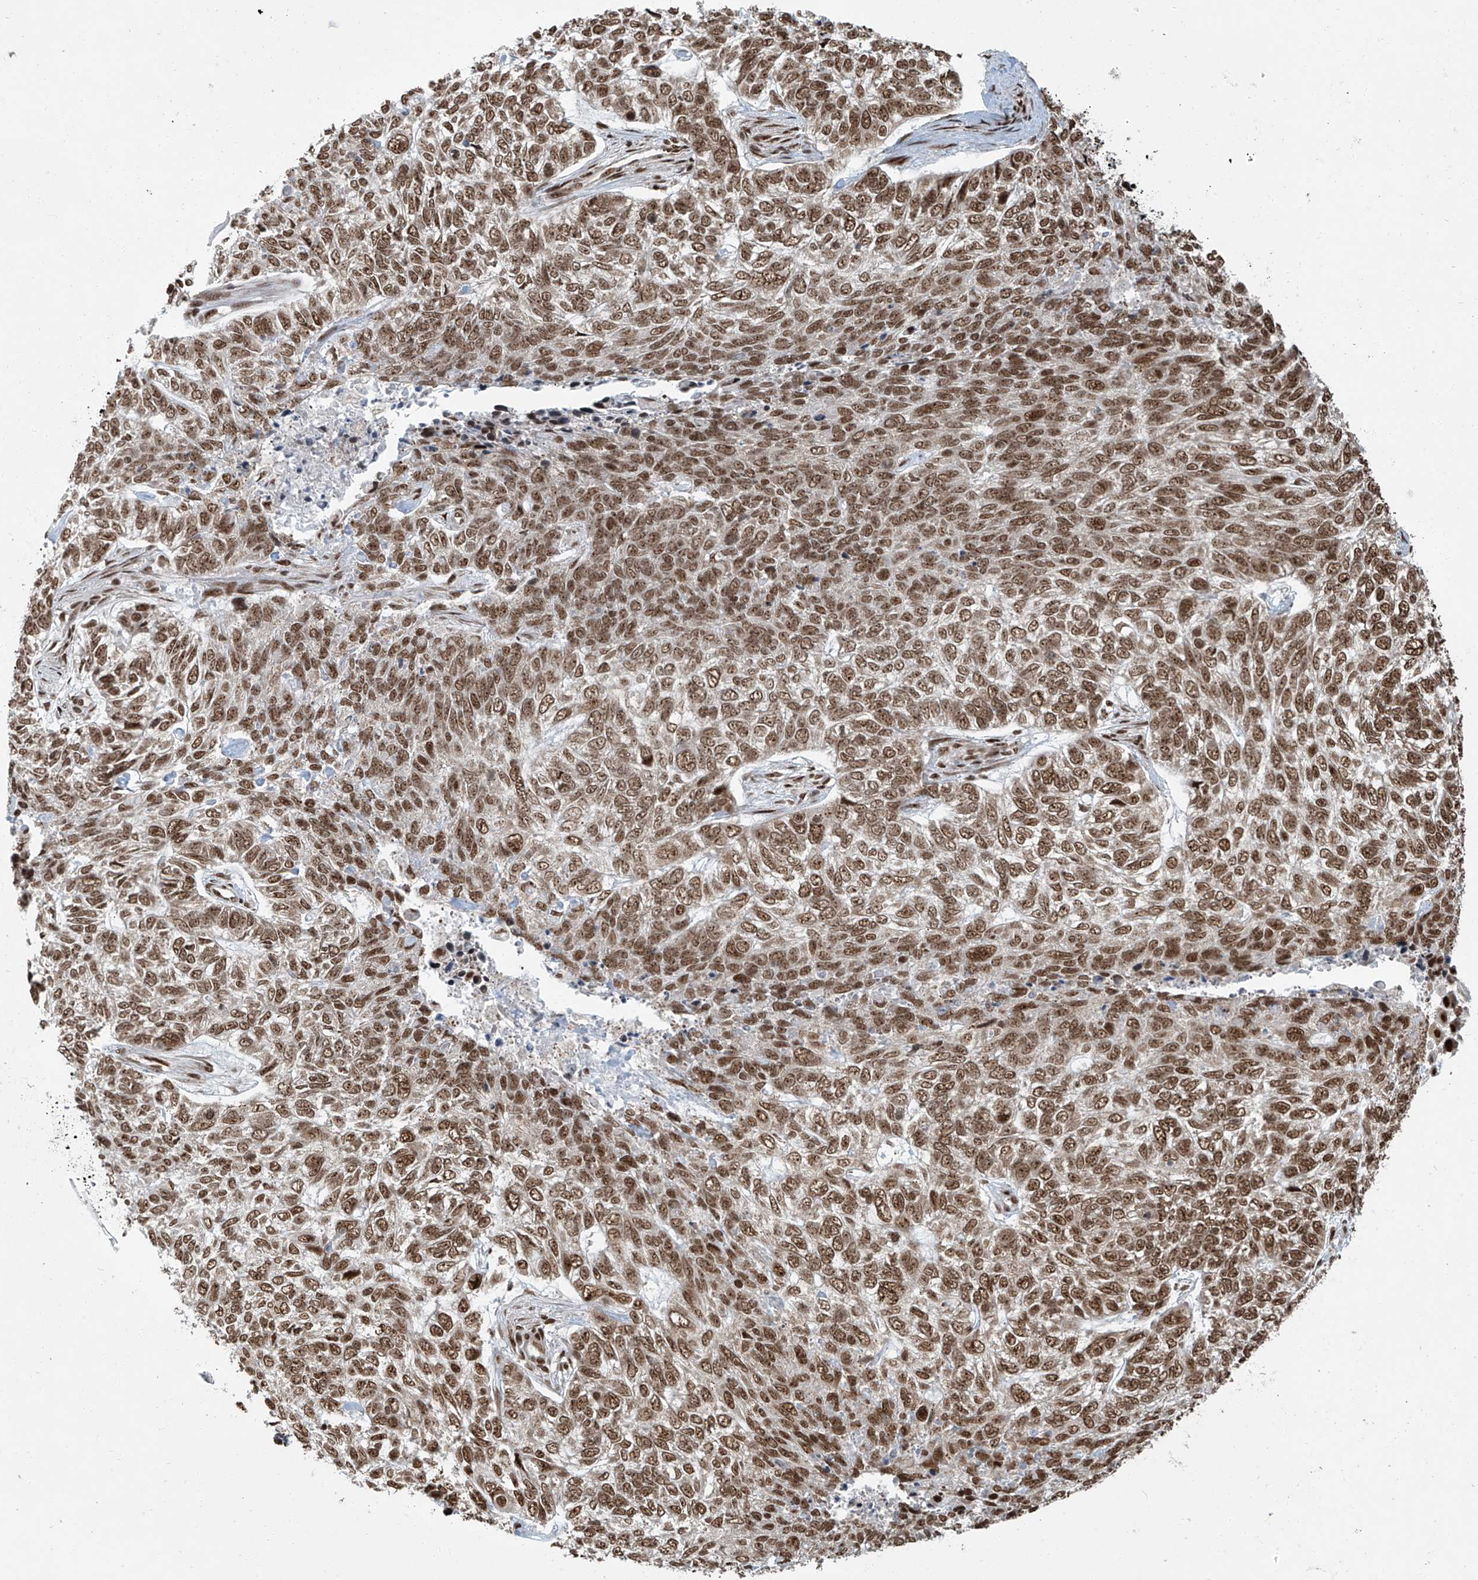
{"staining": {"intensity": "moderate", "quantity": ">75%", "location": "nuclear"}, "tissue": "skin cancer", "cell_type": "Tumor cells", "image_type": "cancer", "snomed": [{"axis": "morphology", "description": "Basal cell carcinoma"}, {"axis": "topography", "description": "Skin"}], "caption": "DAB immunohistochemical staining of skin cancer reveals moderate nuclear protein positivity in approximately >75% of tumor cells.", "gene": "FAM193B", "patient": {"sex": "female", "age": 65}}